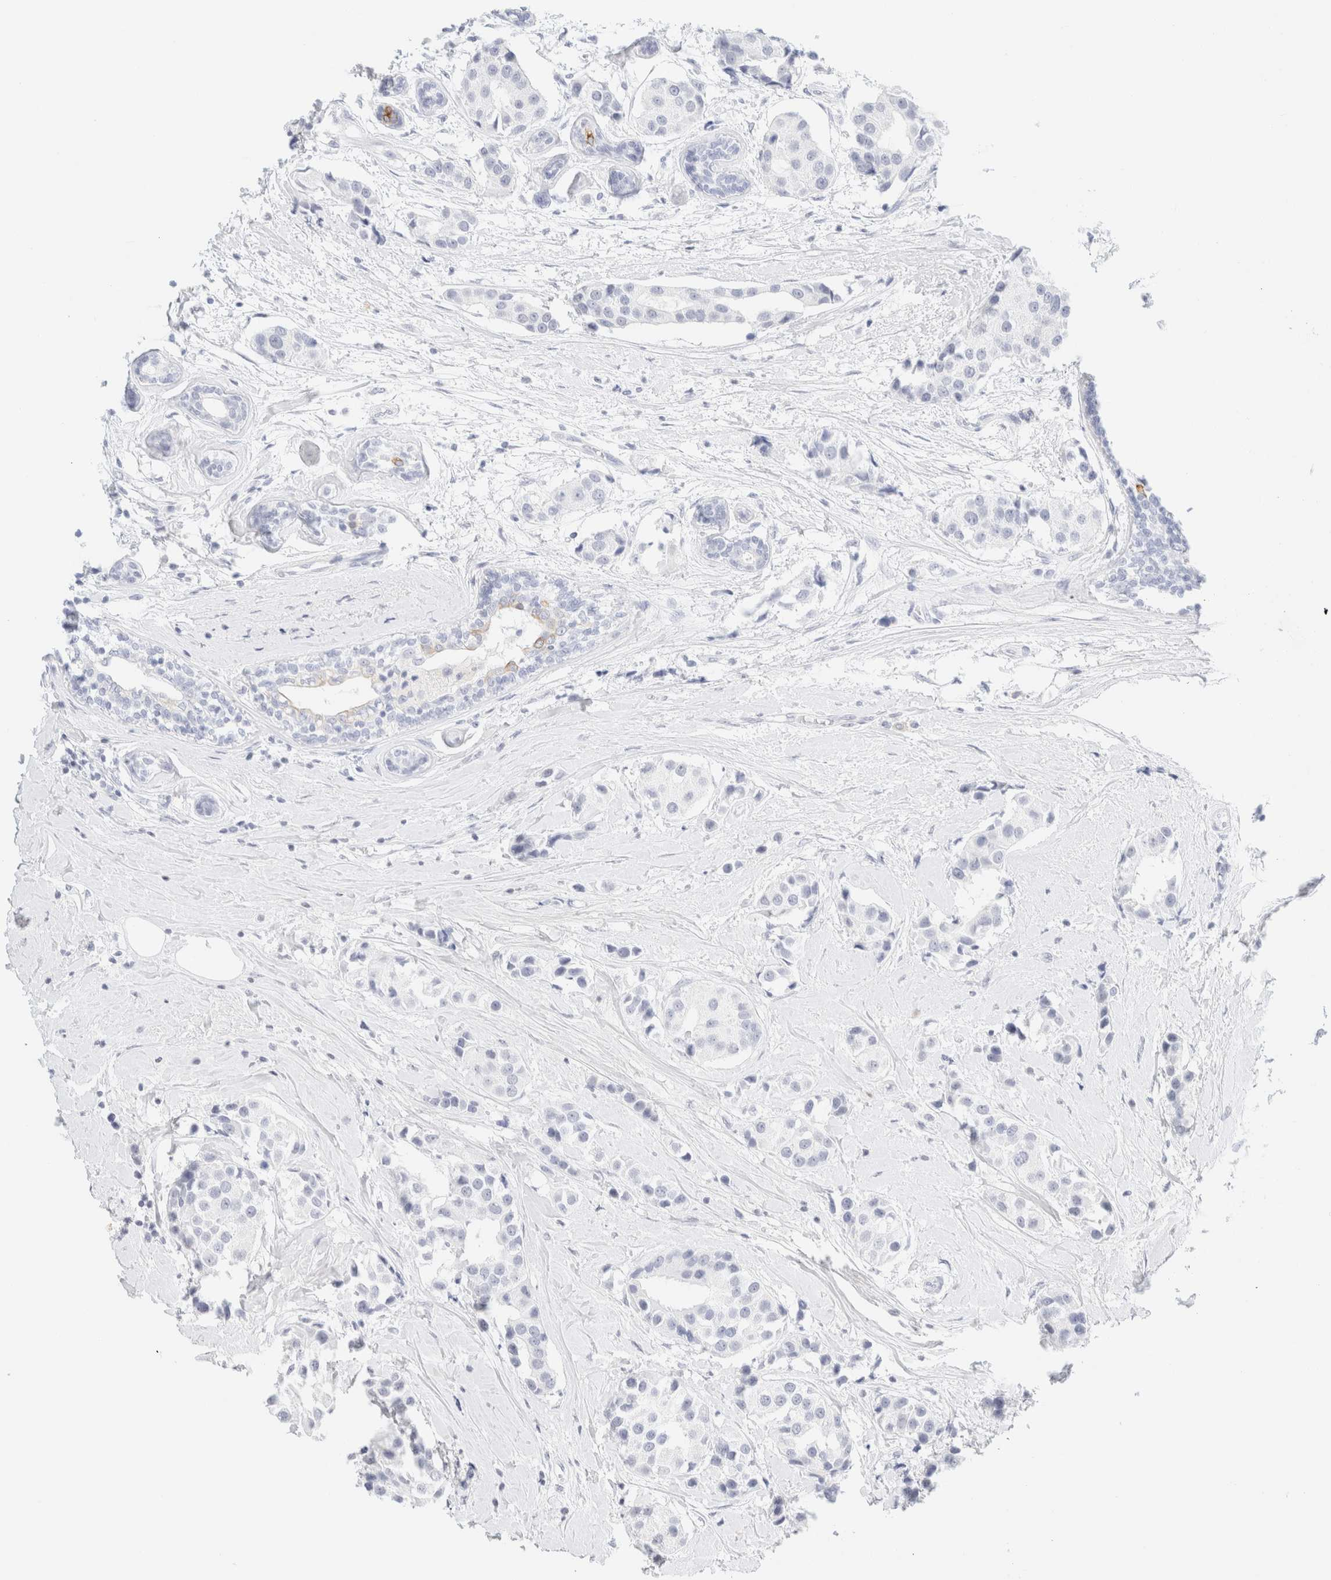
{"staining": {"intensity": "negative", "quantity": "none", "location": "none"}, "tissue": "breast cancer", "cell_type": "Tumor cells", "image_type": "cancer", "snomed": [{"axis": "morphology", "description": "Normal tissue, NOS"}, {"axis": "morphology", "description": "Duct carcinoma"}, {"axis": "topography", "description": "Breast"}], "caption": "DAB immunohistochemical staining of human breast cancer demonstrates no significant positivity in tumor cells.", "gene": "KRT15", "patient": {"sex": "female", "age": 39}}